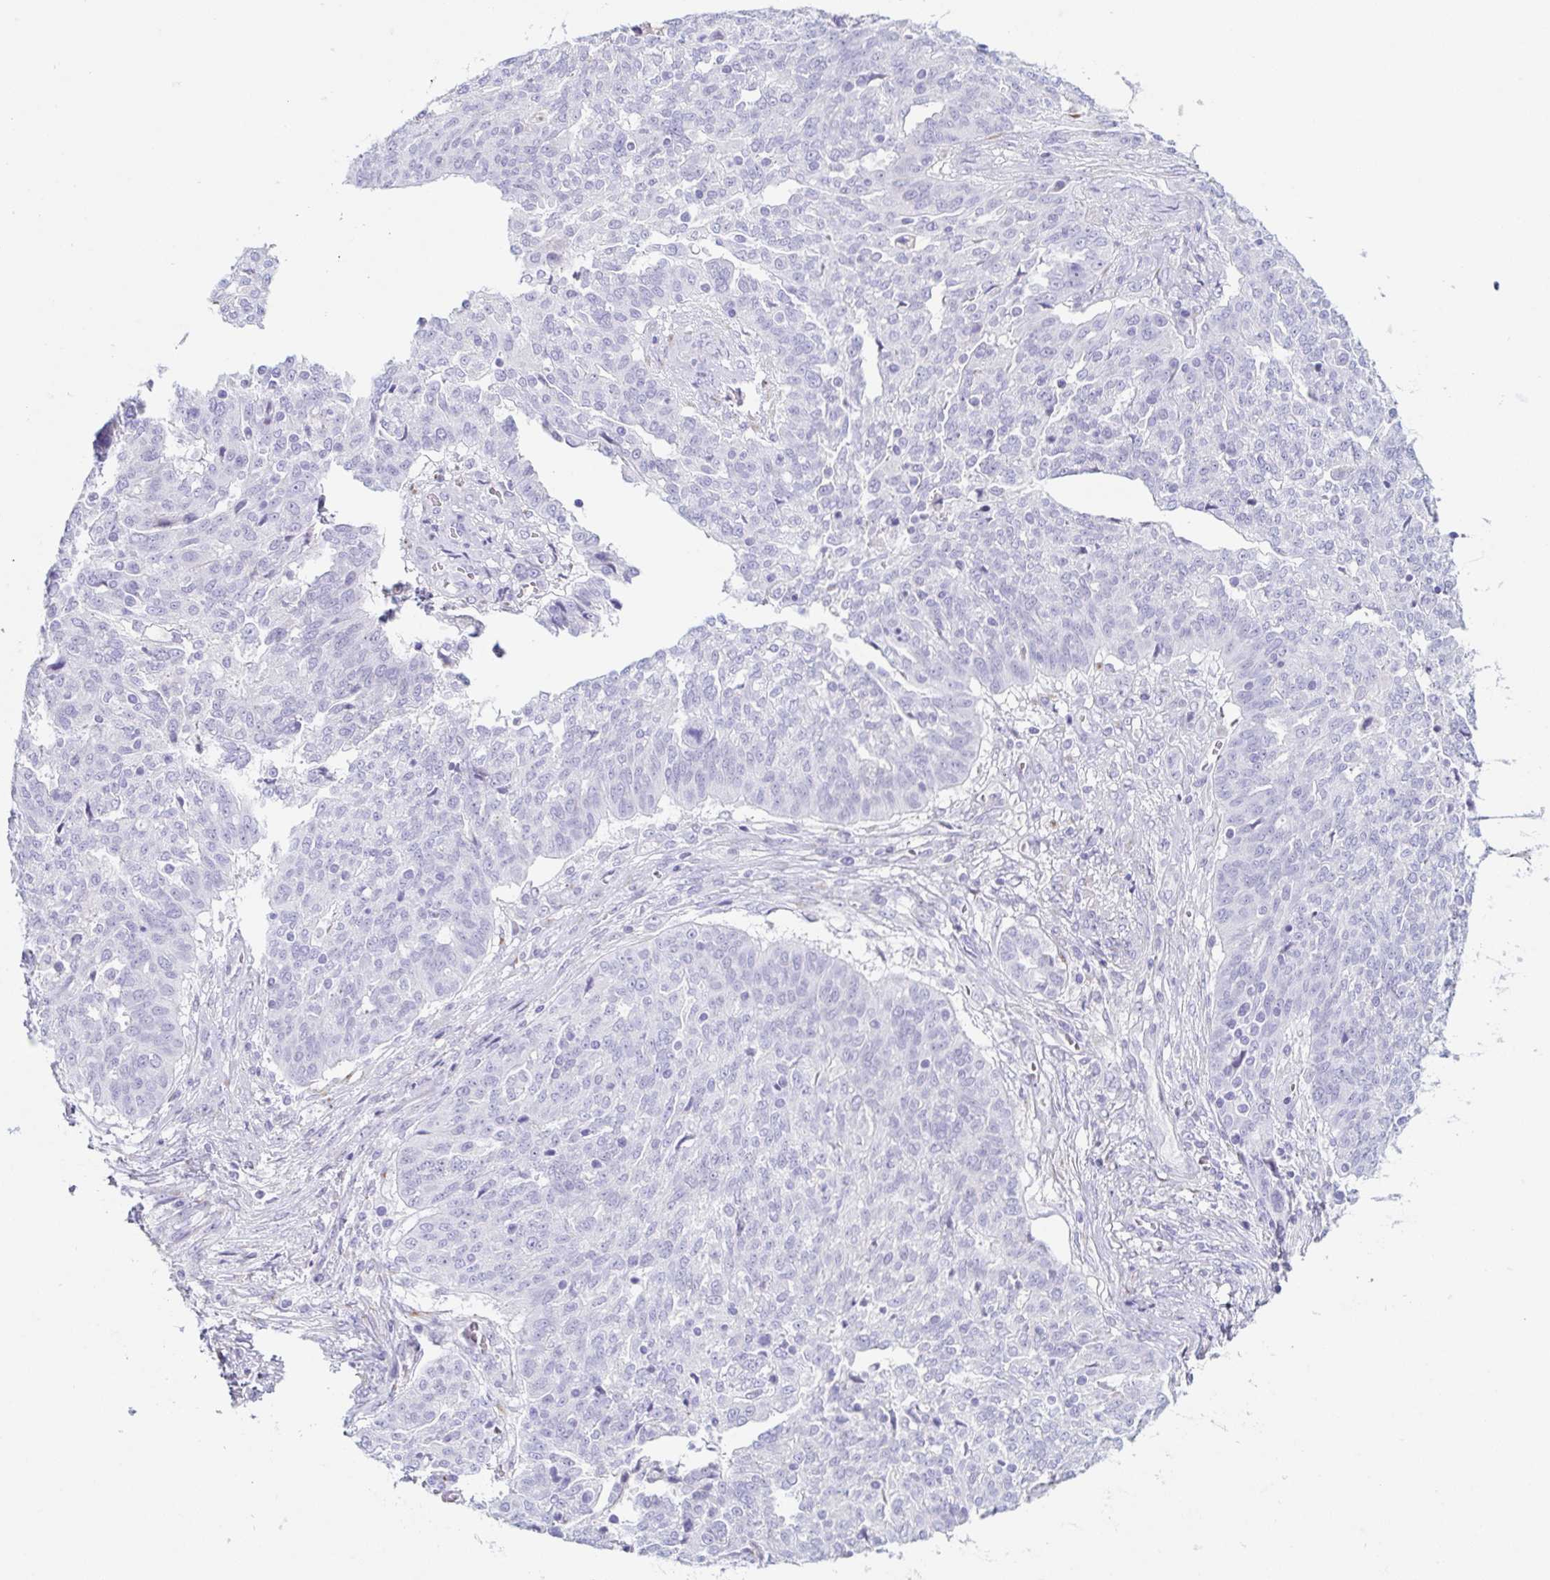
{"staining": {"intensity": "negative", "quantity": "none", "location": "none"}, "tissue": "ovarian cancer", "cell_type": "Tumor cells", "image_type": "cancer", "snomed": [{"axis": "morphology", "description": "Cystadenocarcinoma, serous, NOS"}, {"axis": "topography", "description": "Ovary"}], "caption": "IHC micrograph of neoplastic tissue: ovarian cancer stained with DAB (3,3'-diaminobenzidine) displays no significant protein expression in tumor cells. (Brightfield microscopy of DAB immunohistochemistry (IHC) at high magnification).", "gene": "LDLRAD1", "patient": {"sex": "female", "age": 67}}